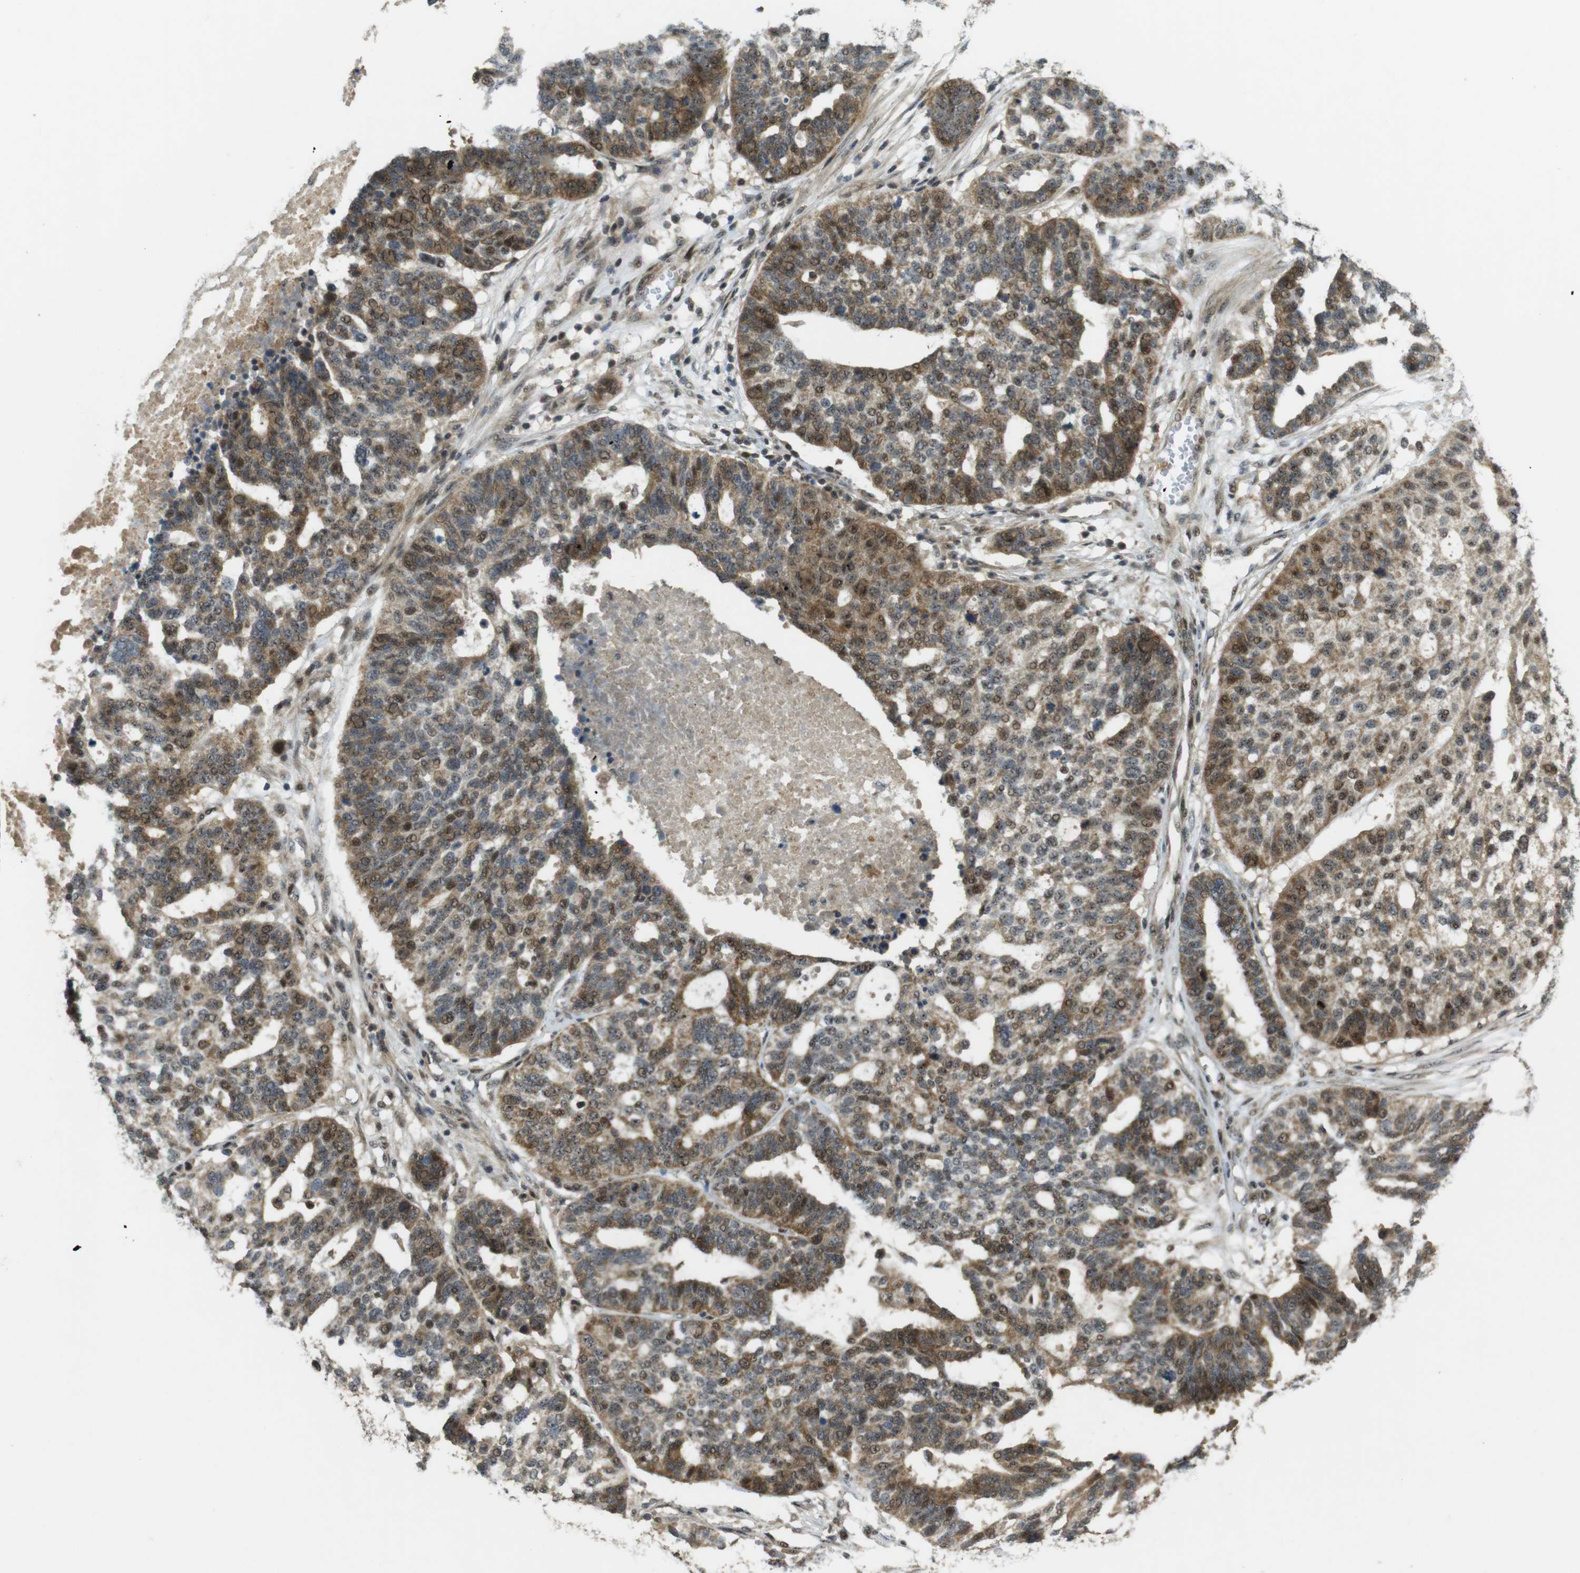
{"staining": {"intensity": "moderate", "quantity": ">75%", "location": "cytoplasmic/membranous,nuclear"}, "tissue": "ovarian cancer", "cell_type": "Tumor cells", "image_type": "cancer", "snomed": [{"axis": "morphology", "description": "Cystadenocarcinoma, serous, NOS"}, {"axis": "topography", "description": "Ovary"}], "caption": "Immunohistochemical staining of serous cystadenocarcinoma (ovarian) displays medium levels of moderate cytoplasmic/membranous and nuclear protein expression in about >75% of tumor cells. The staining is performed using DAB brown chromogen to label protein expression. The nuclei are counter-stained blue using hematoxylin.", "gene": "TMX3", "patient": {"sex": "female", "age": 59}}